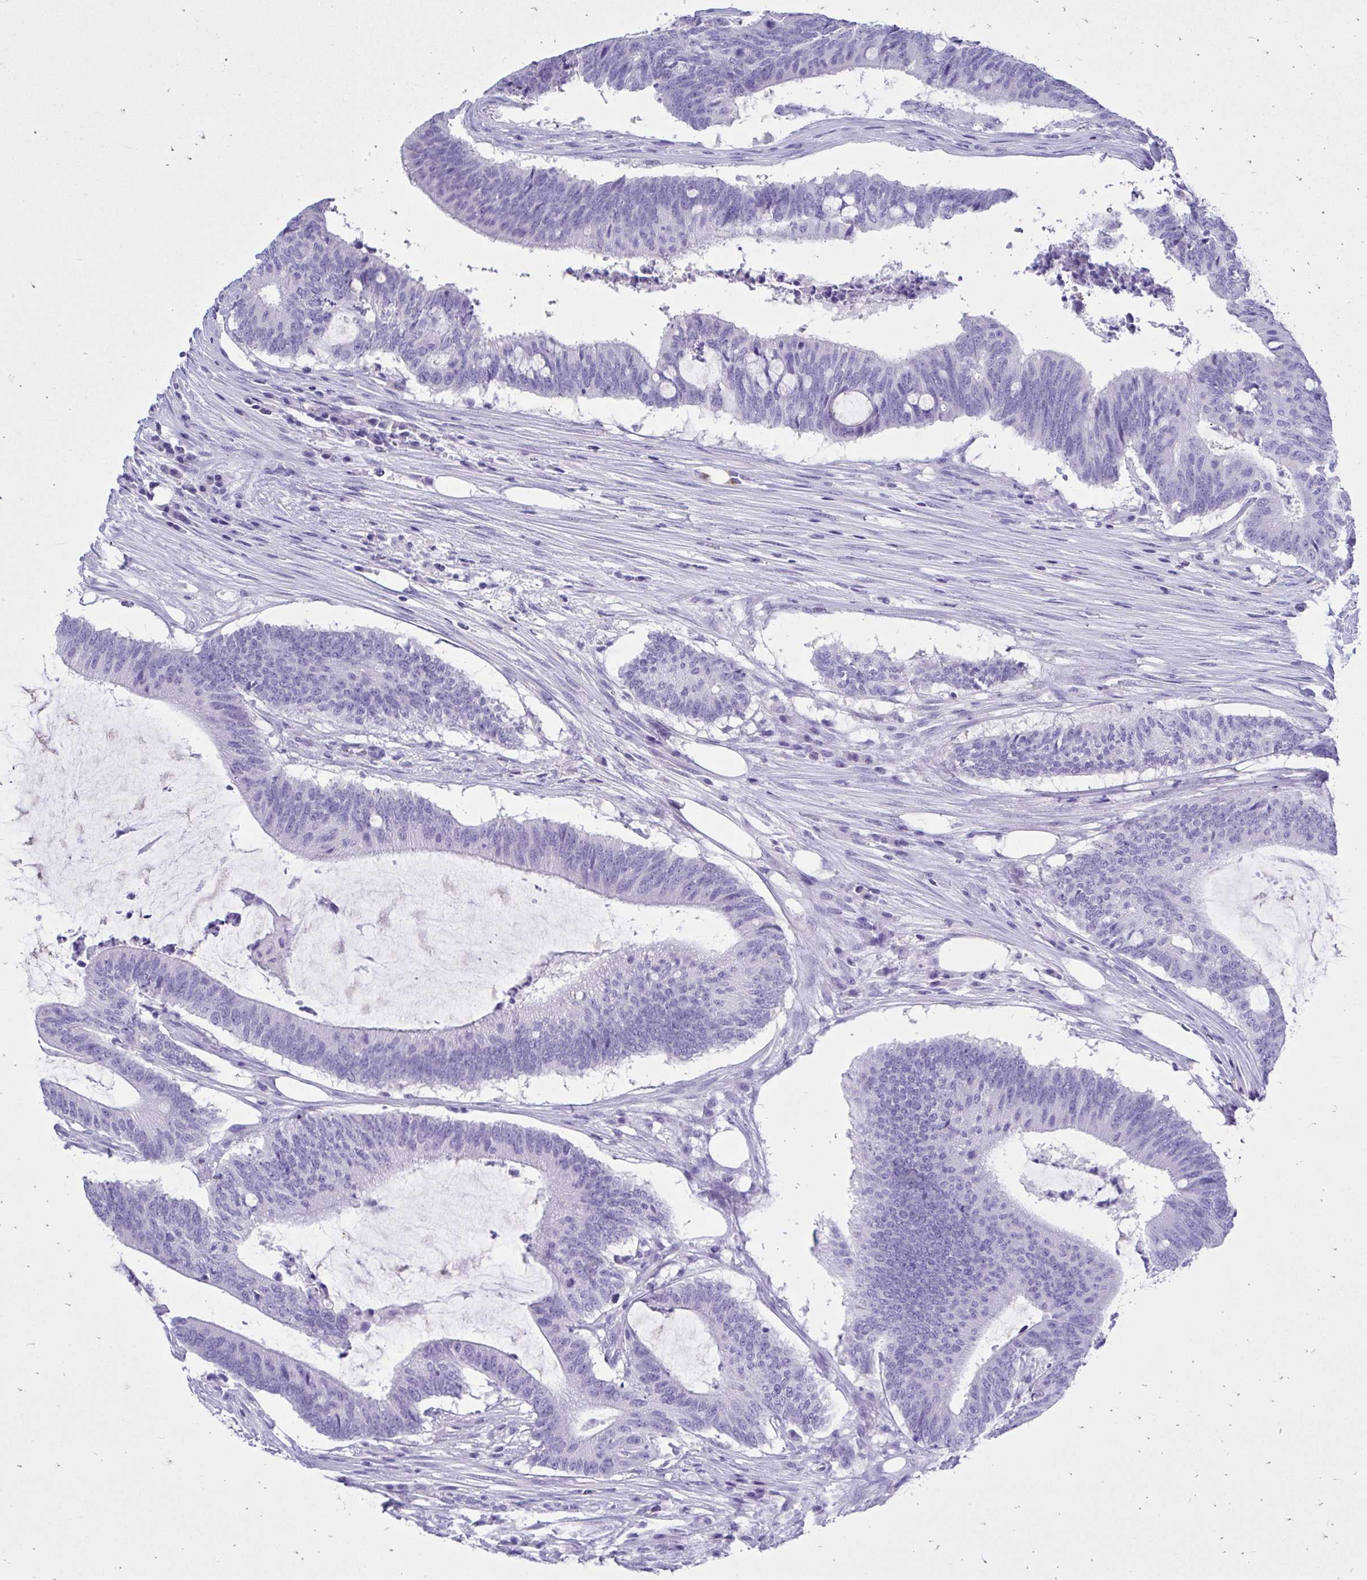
{"staining": {"intensity": "negative", "quantity": "none", "location": "none"}, "tissue": "colorectal cancer", "cell_type": "Tumor cells", "image_type": "cancer", "snomed": [{"axis": "morphology", "description": "Adenocarcinoma, NOS"}, {"axis": "topography", "description": "Colon"}], "caption": "An IHC photomicrograph of colorectal cancer (adenocarcinoma) is shown. There is no staining in tumor cells of colorectal cancer (adenocarcinoma). (DAB (3,3'-diaminobenzidine) immunohistochemistry with hematoxylin counter stain).", "gene": "MON1A", "patient": {"sex": "female", "age": 43}}